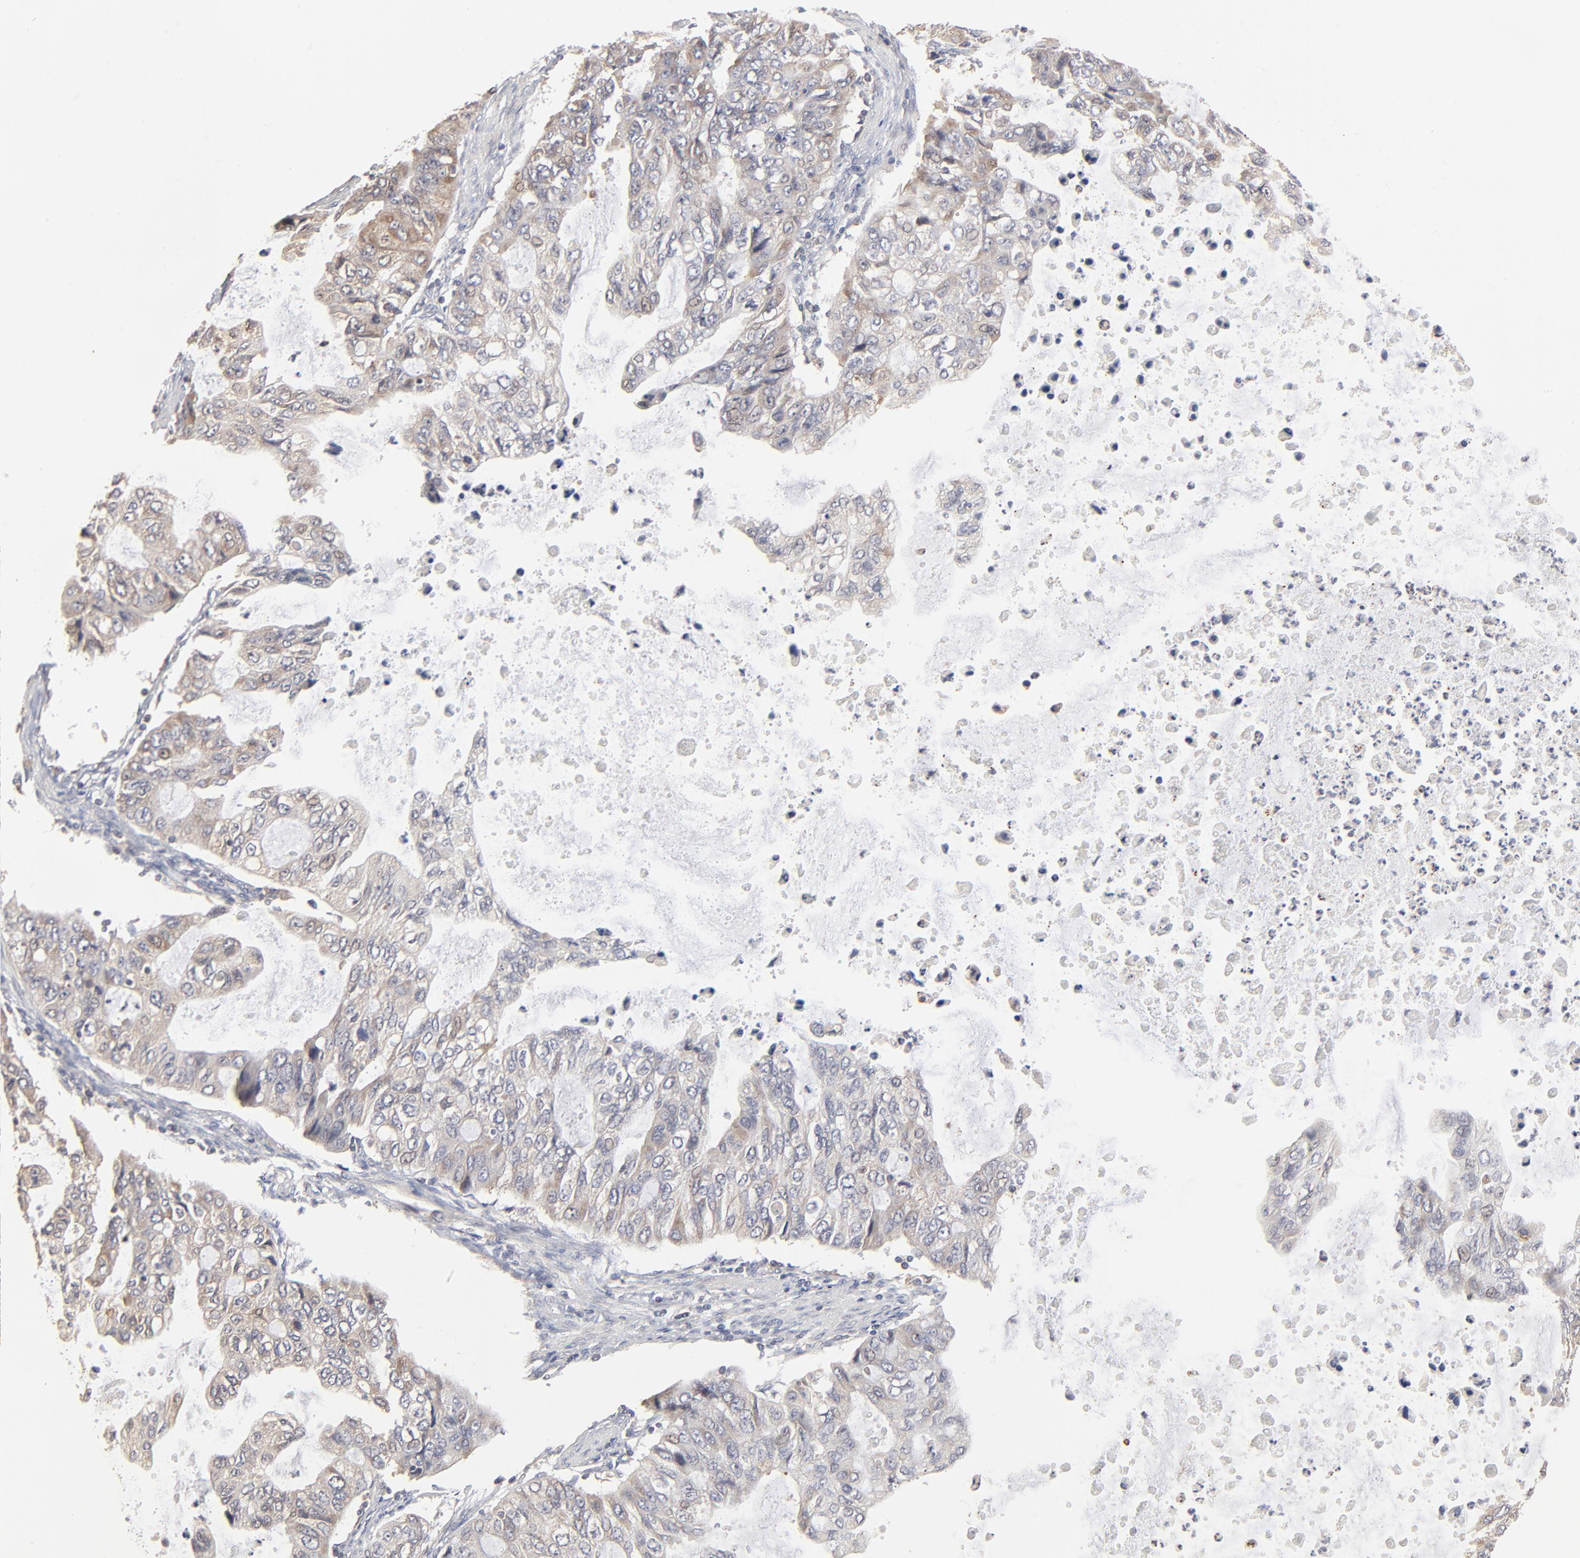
{"staining": {"intensity": "weak", "quantity": "25%-75%", "location": "cytoplasmic/membranous"}, "tissue": "stomach cancer", "cell_type": "Tumor cells", "image_type": "cancer", "snomed": [{"axis": "morphology", "description": "Adenocarcinoma, NOS"}, {"axis": "topography", "description": "Stomach, upper"}], "caption": "This image displays stomach cancer stained with IHC to label a protein in brown. The cytoplasmic/membranous of tumor cells show weak positivity for the protein. Nuclei are counter-stained blue.", "gene": "RNF213", "patient": {"sex": "female", "age": 52}}